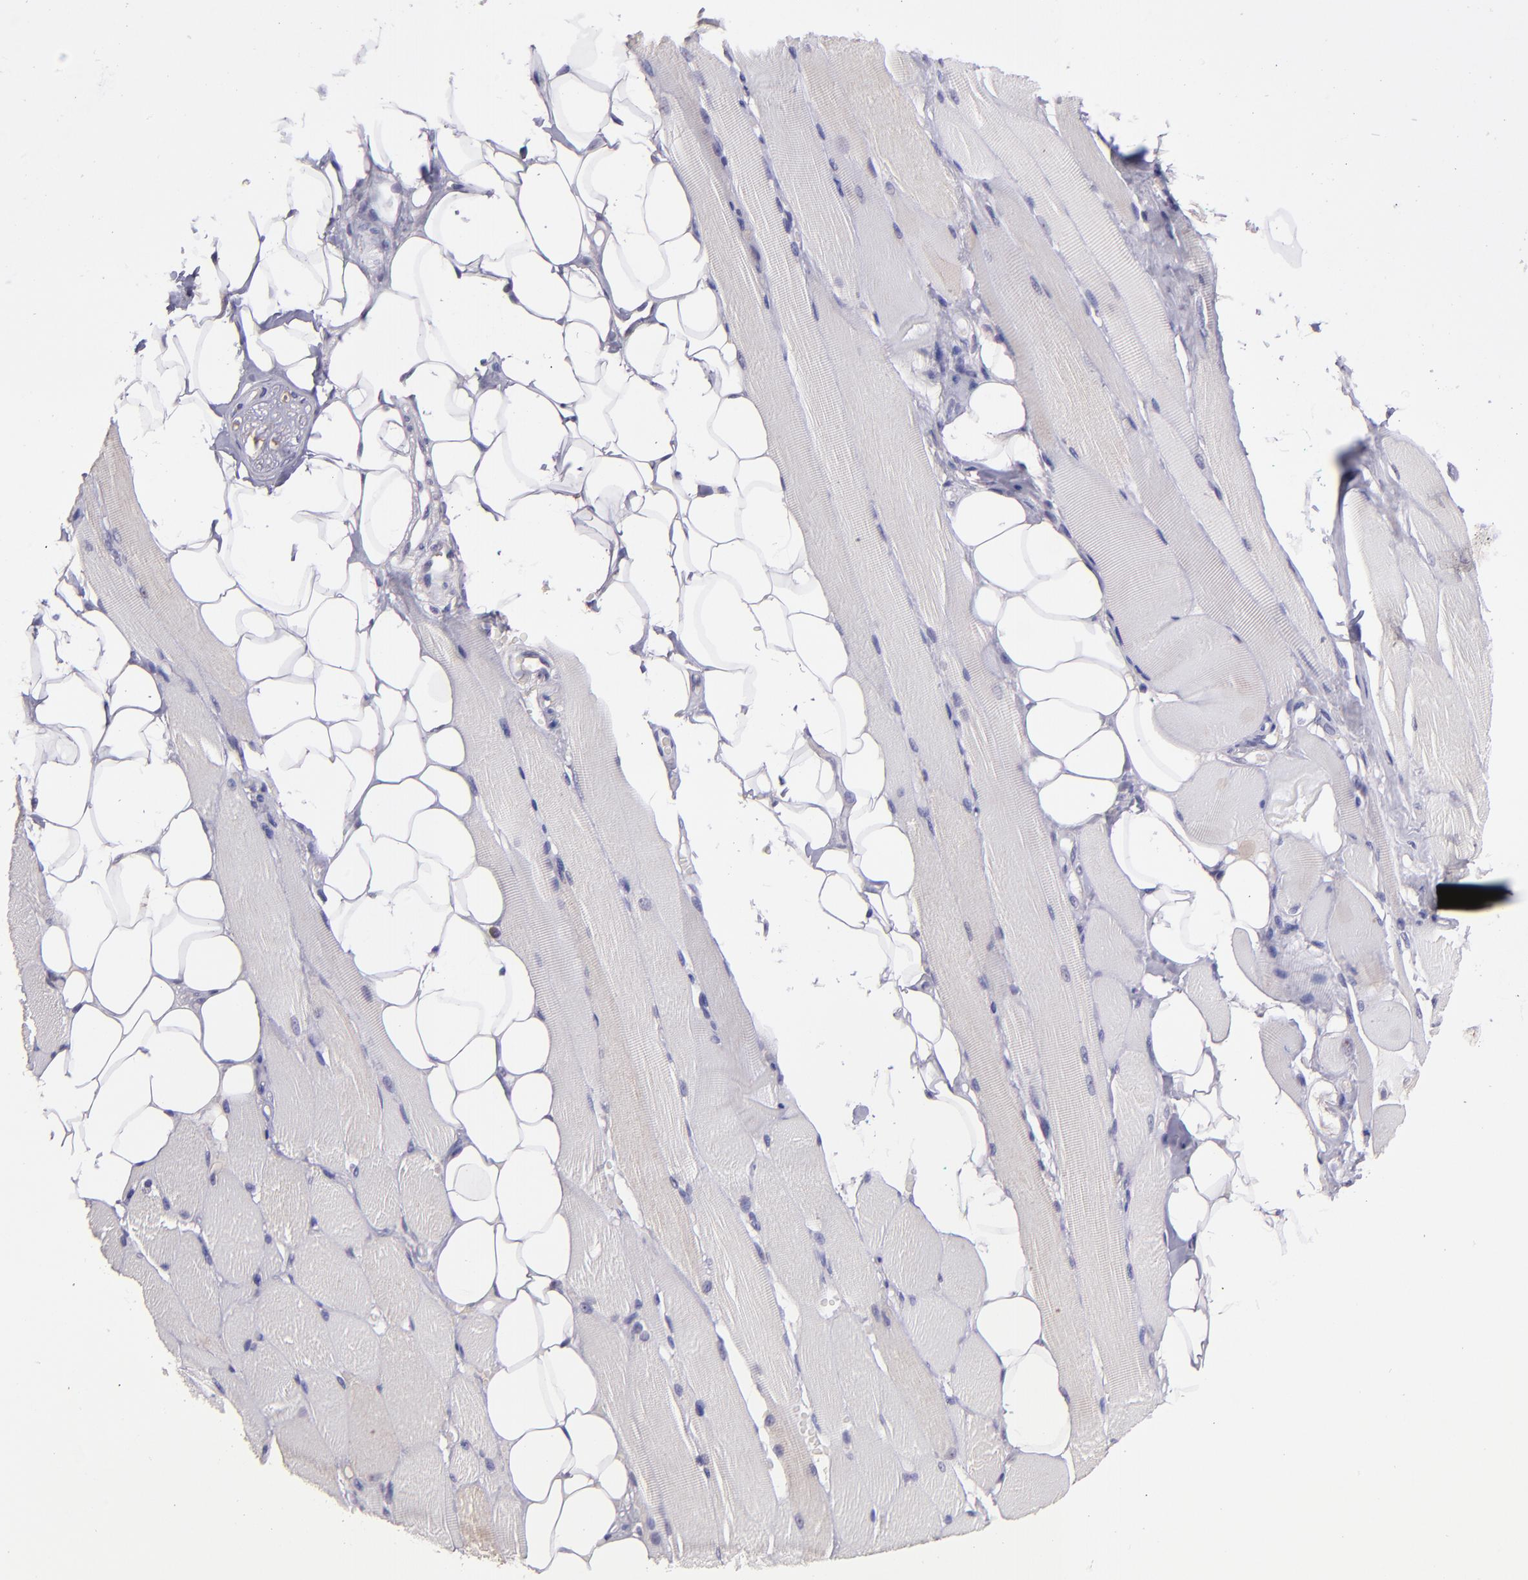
{"staining": {"intensity": "negative", "quantity": "none", "location": "none"}, "tissue": "skeletal muscle", "cell_type": "Myocytes", "image_type": "normal", "snomed": [{"axis": "morphology", "description": "Normal tissue, NOS"}, {"axis": "topography", "description": "Skeletal muscle"}, {"axis": "topography", "description": "Peripheral nerve tissue"}], "caption": "A high-resolution micrograph shows IHC staining of normal skeletal muscle, which reveals no significant expression in myocytes. (Stains: DAB IHC with hematoxylin counter stain, Microscopy: brightfield microscopy at high magnification).", "gene": "PAPPA", "patient": {"sex": "female", "age": 84}}